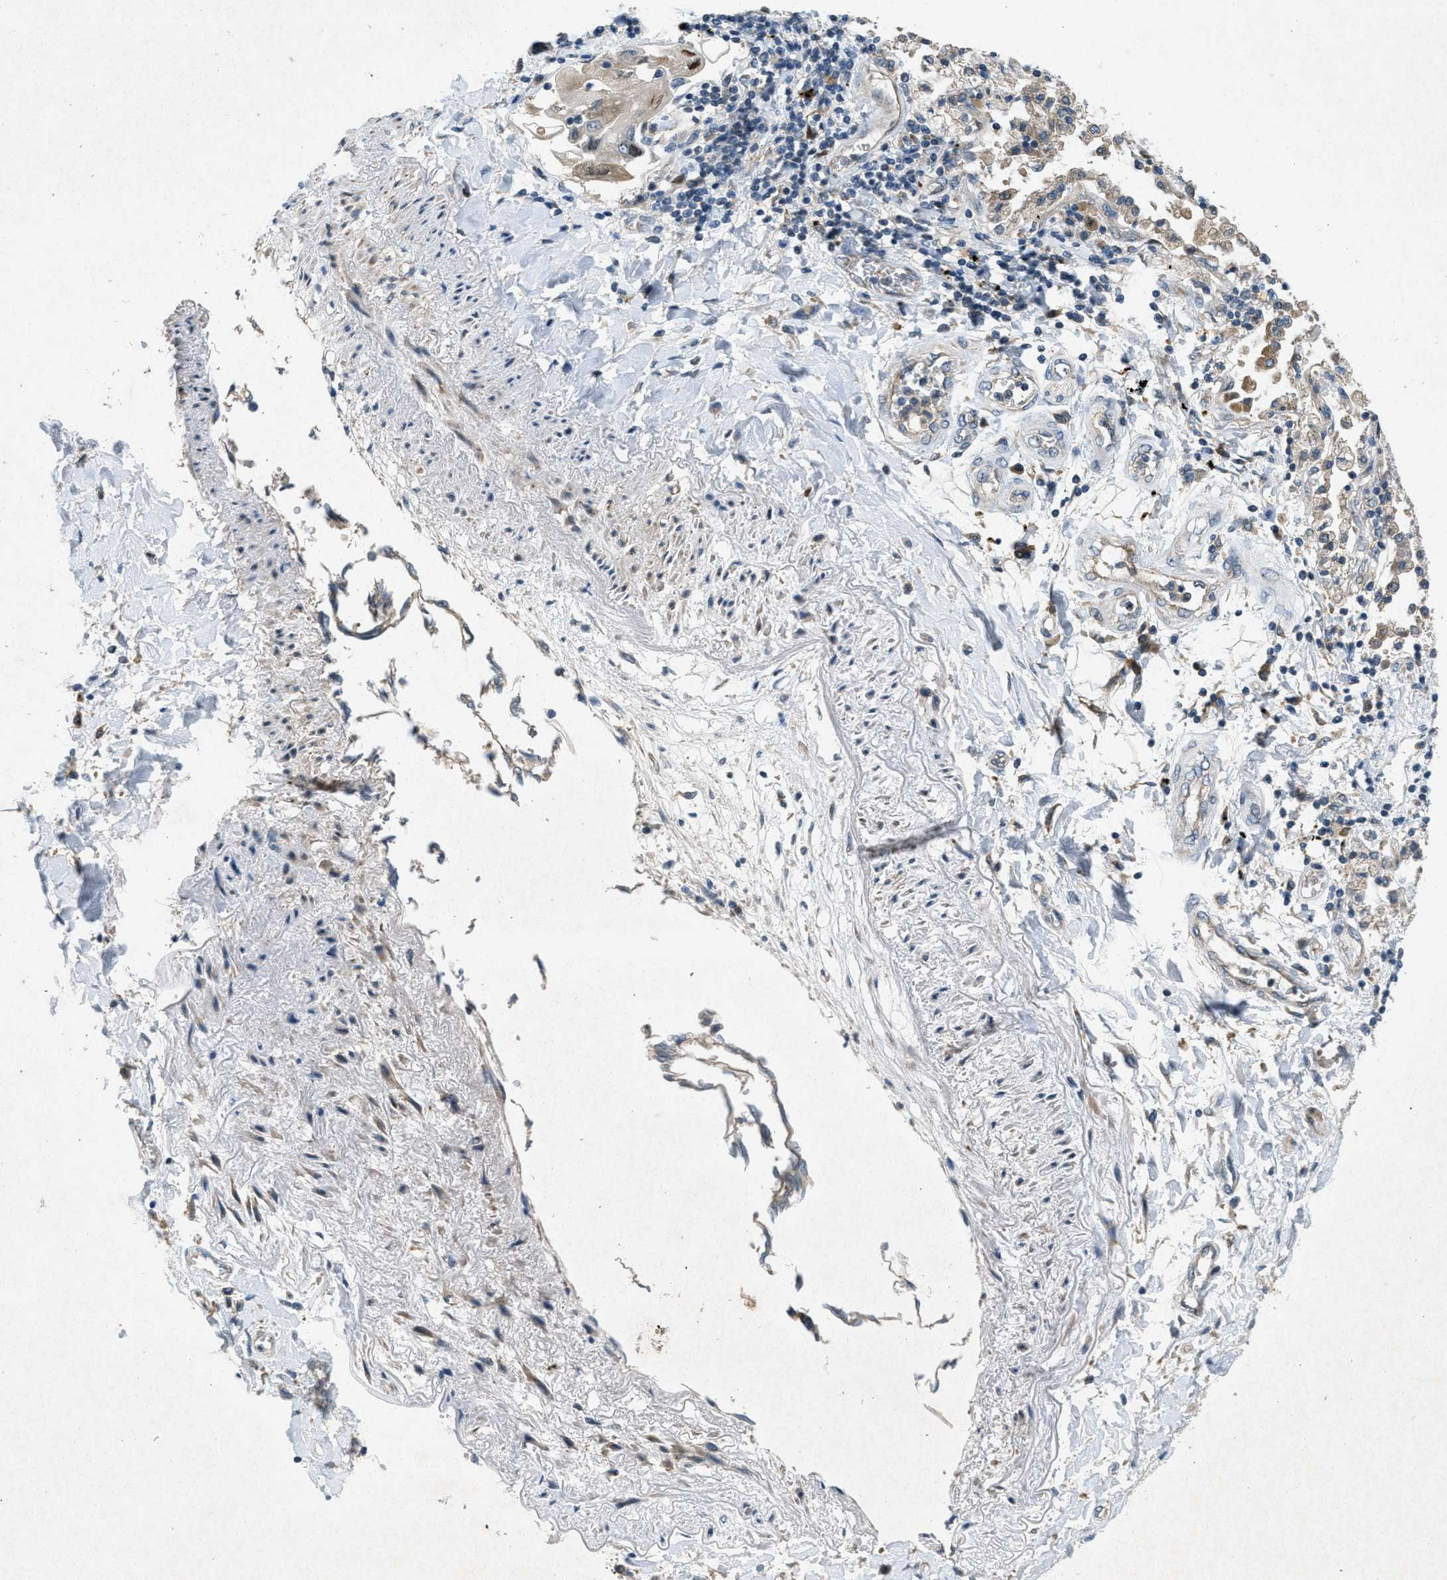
{"staining": {"intensity": "weak", "quantity": "25%-75%", "location": "cytoplasmic/membranous"}, "tissue": "lung cancer", "cell_type": "Tumor cells", "image_type": "cancer", "snomed": [{"axis": "morphology", "description": "Adenocarcinoma, NOS"}, {"axis": "topography", "description": "Lung"}], "caption": "Brown immunohistochemical staining in lung cancer (adenocarcinoma) shows weak cytoplasmic/membranous staining in approximately 25%-75% of tumor cells. Nuclei are stained in blue.", "gene": "ADCY6", "patient": {"sex": "female", "age": 65}}